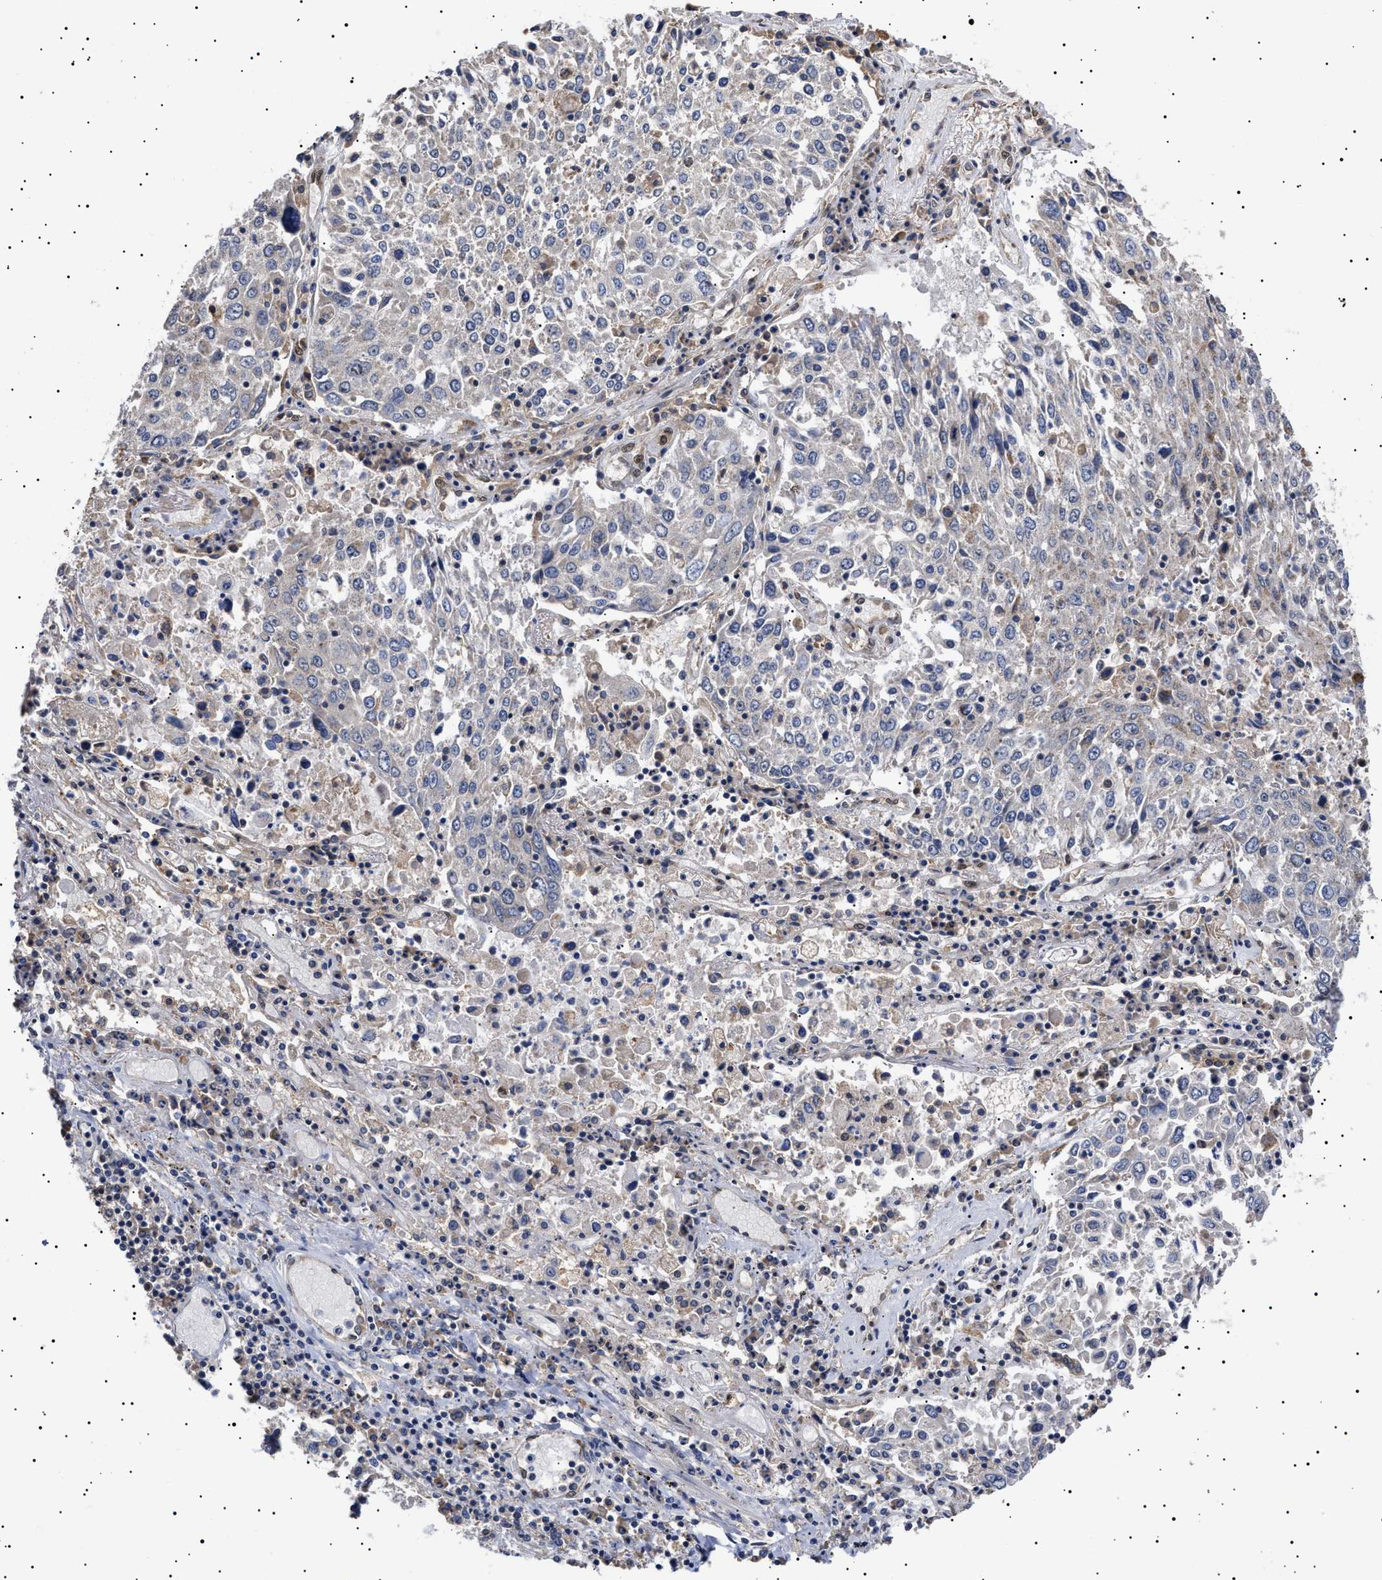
{"staining": {"intensity": "negative", "quantity": "none", "location": "none"}, "tissue": "lung cancer", "cell_type": "Tumor cells", "image_type": "cancer", "snomed": [{"axis": "morphology", "description": "Squamous cell carcinoma, NOS"}, {"axis": "topography", "description": "Lung"}], "caption": "IHC image of human lung cancer (squamous cell carcinoma) stained for a protein (brown), which shows no staining in tumor cells.", "gene": "KRBA1", "patient": {"sex": "male", "age": 65}}